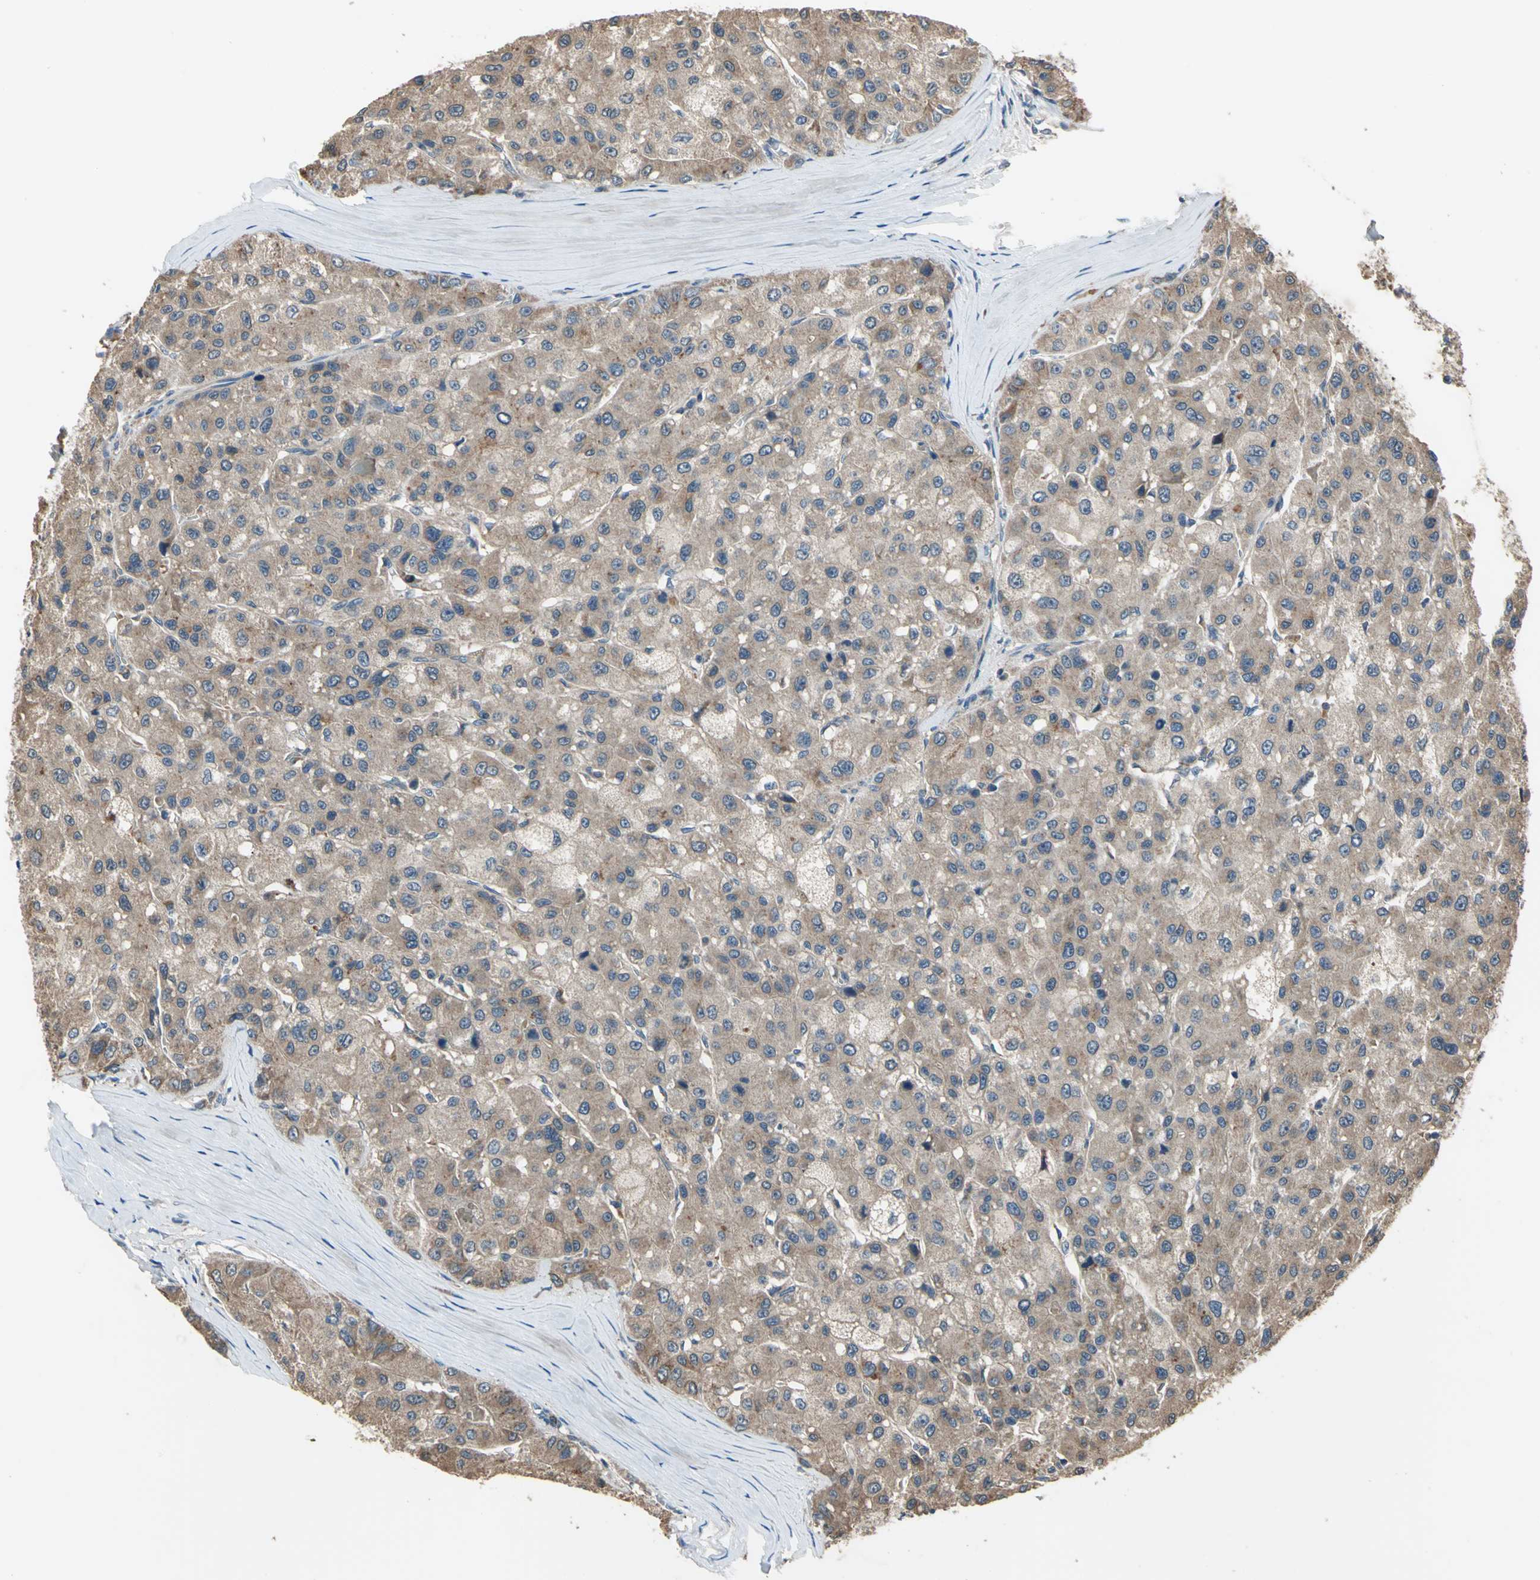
{"staining": {"intensity": "moderate", "quantity": ">75%", "location": "cytoplasmic/membranous"}, "tissue": "liver cancer", "cell_type": "Tumor cells", "image_type": "cancer", "snomed": [{"axis": "morphology", "description": "Carcinoma, Hepatocellular, NOS"}, {"axis": "topography", "description": "Liver"}], "caption": "Liver cancer (hepatocellular carcinoma) stained with IHC demonstrates moderate cytoplasmic/membranous expression in about >75% of tumor cells.", "gene": "TRAK1", "patient": {"sex": "male", "age": 80}}